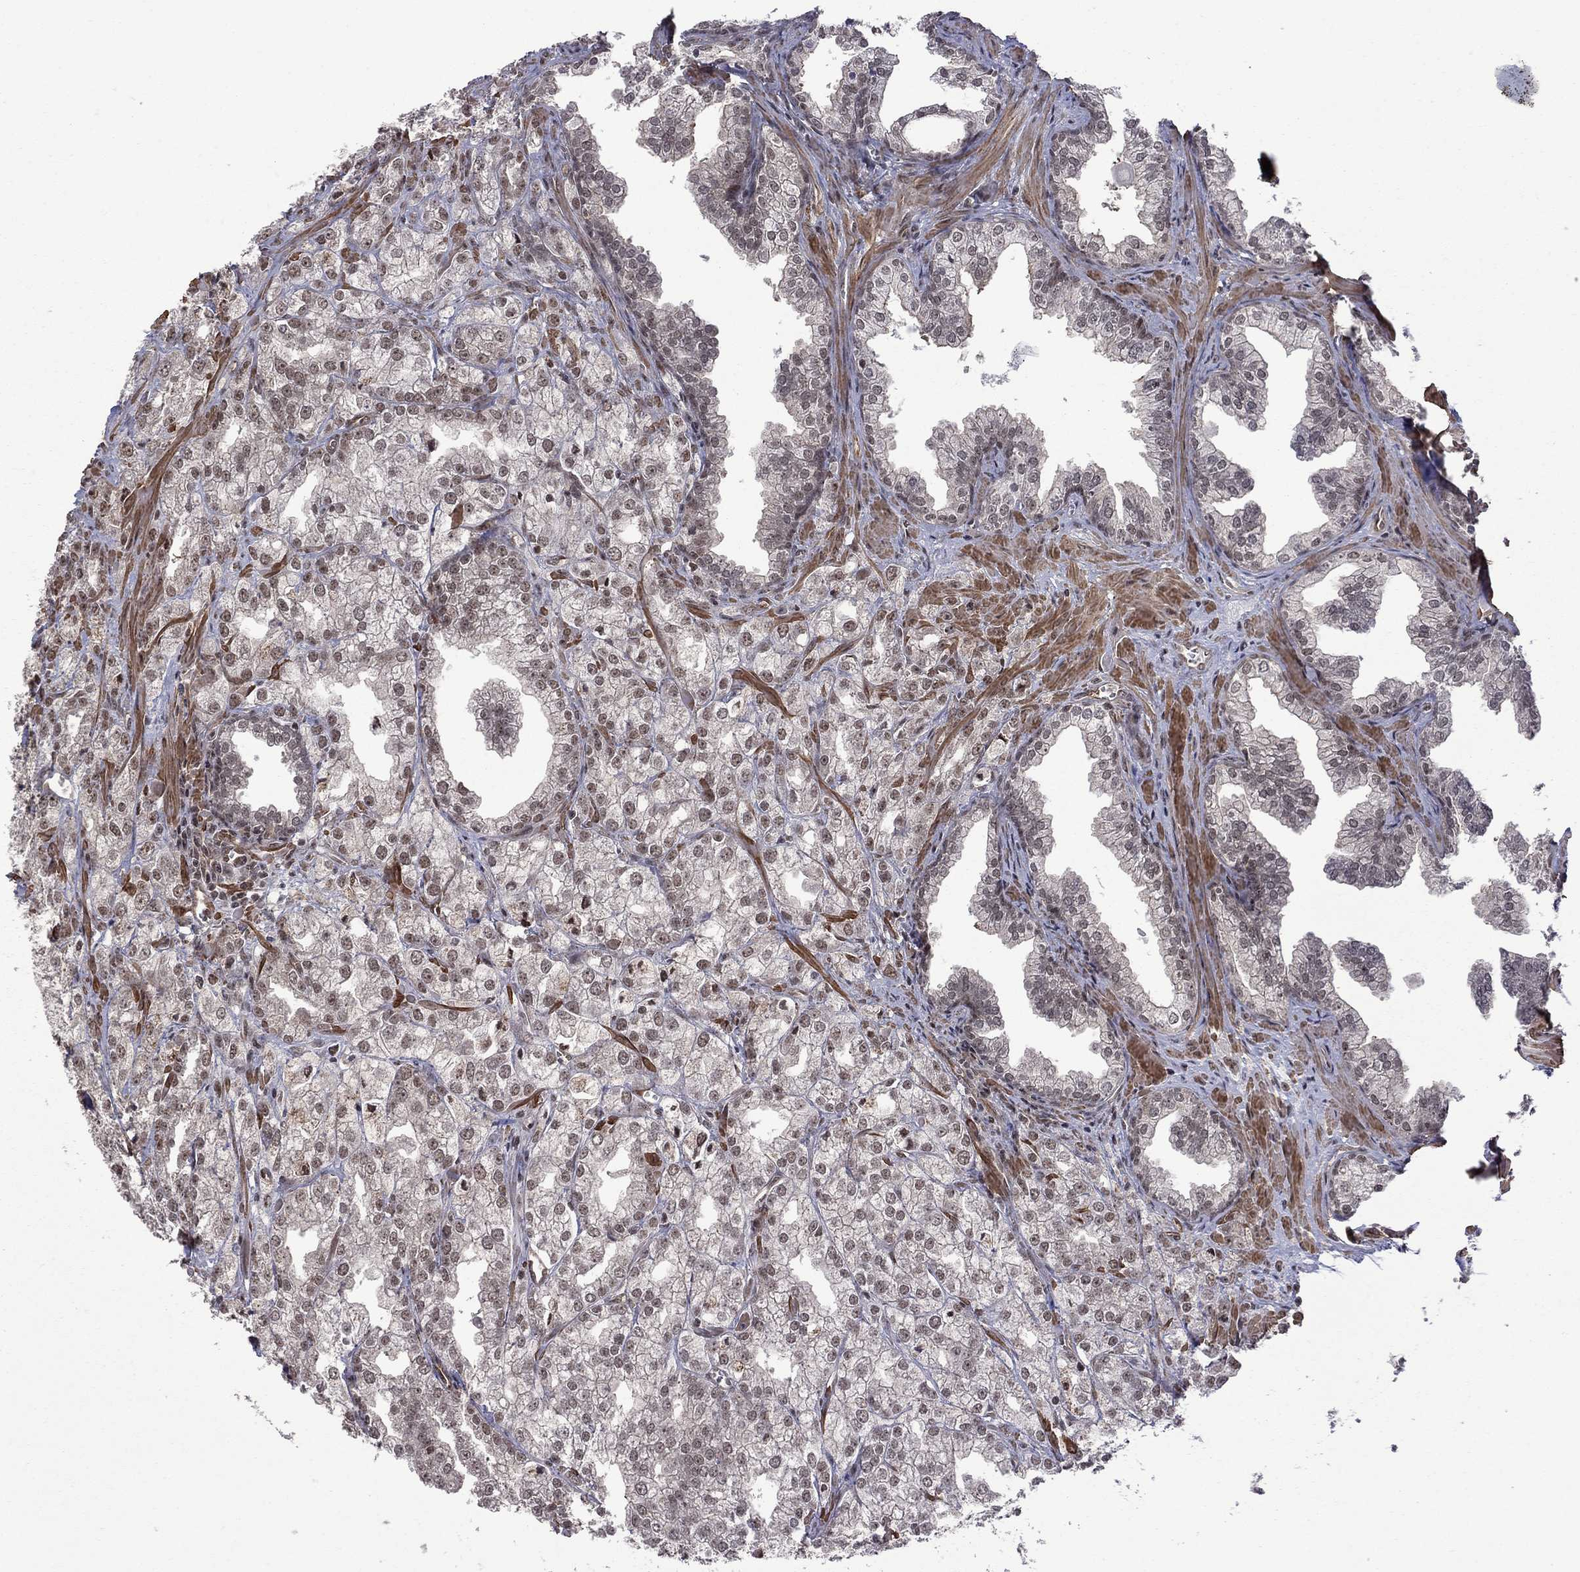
{"staining": {"intensity": "moderate", "quantity": "<25%", "location": "nuclear"}, "tissue": "prostate cancer", "cell_type": "Tumor cells", "image_type": "cancer", "snomed": [{"axis": "morphology", "description": "Adenocarcinoma, NOS"}, {"axis": "topography", "description": "Prostate"}], "caption": "Immunohistochemistry of prostate cancer shows low levels of moderate nuclear staining in approximately <25% of tumor cells. Using DAB (brown) and hematoxylin (blue) stains, captured at high magnification using brightfield microscopy.", "gene": "BRF1", "patient": {"sex": "male", "age": 70}}